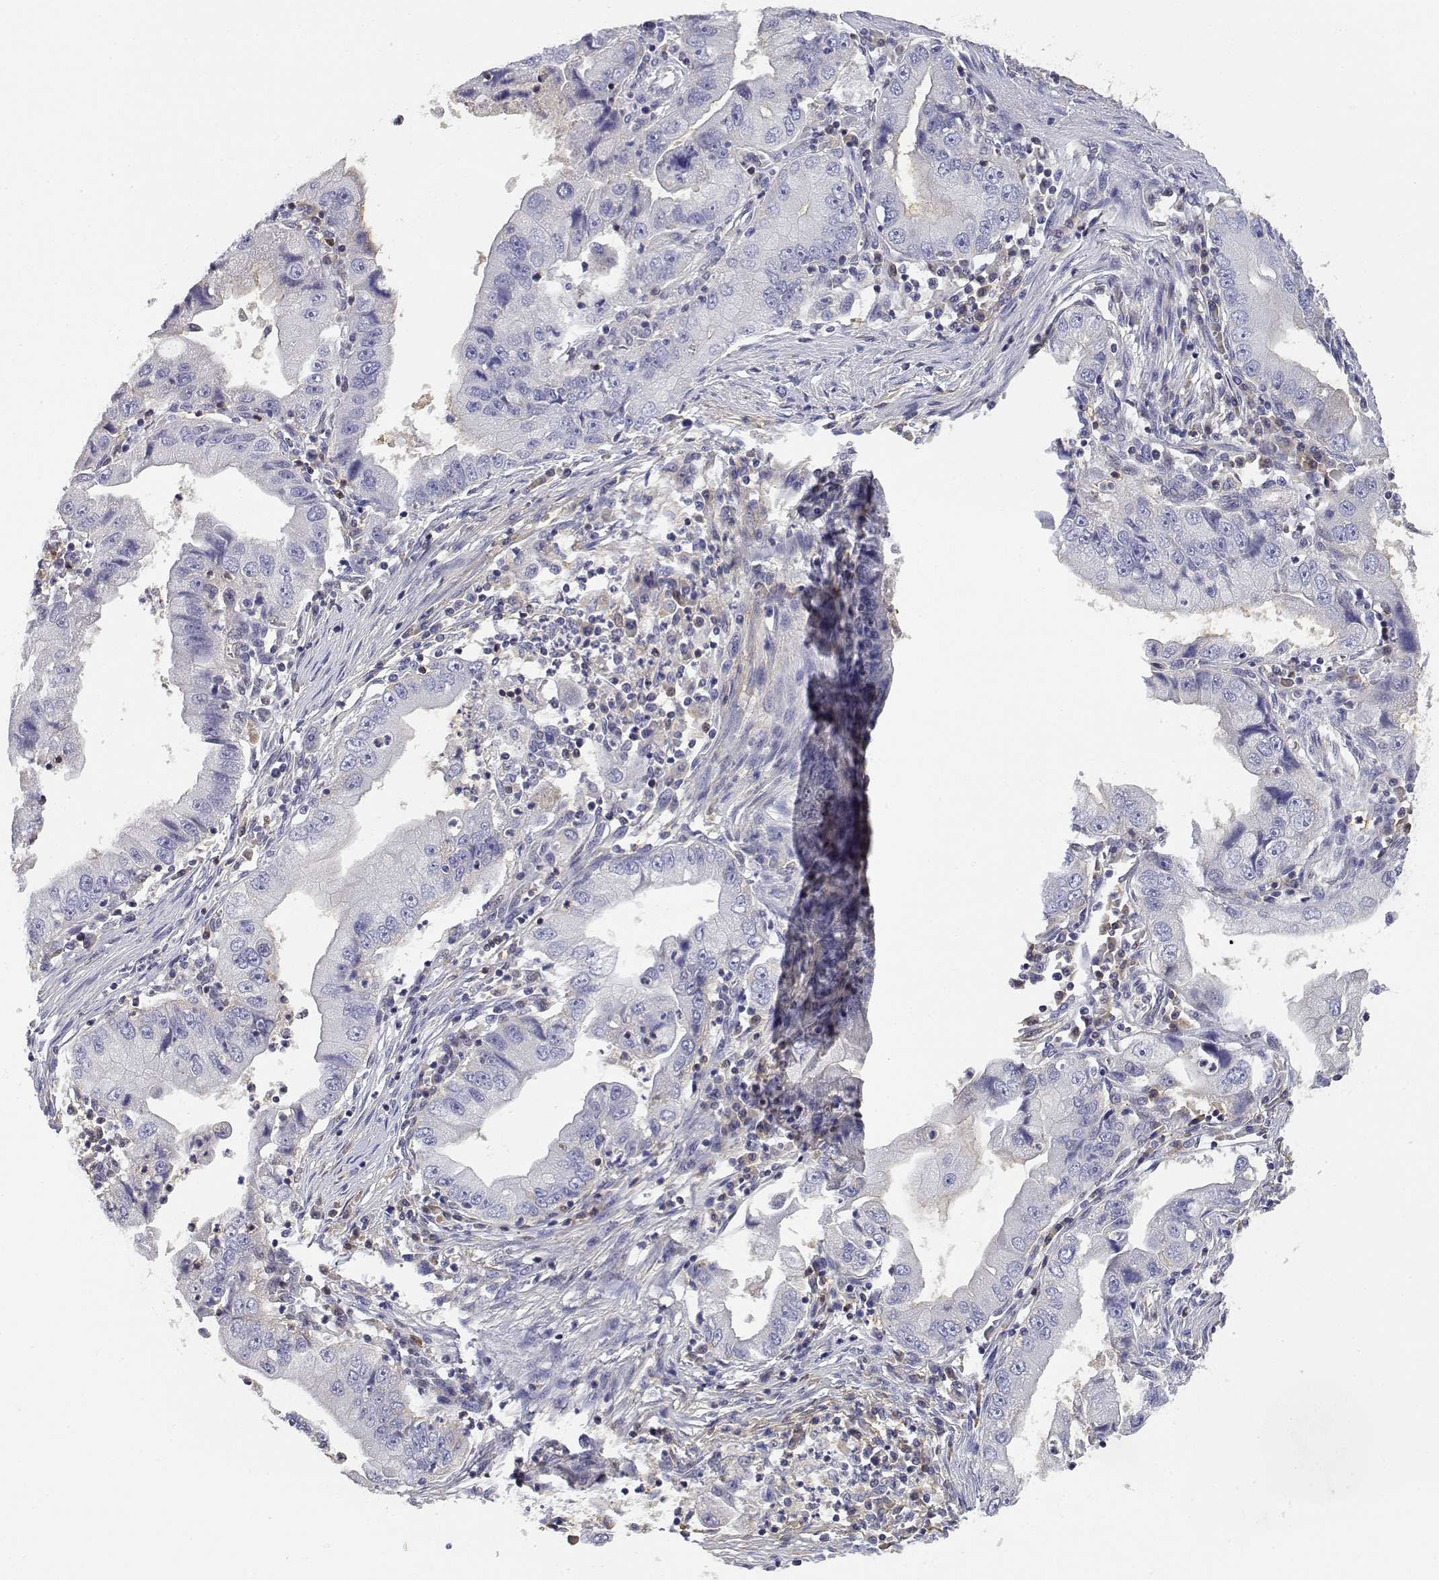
{"staining": {"intensity": "negative", "quantity": "none", "location": "none"}, "tissue": "stomach cancer", "cell_type": "Tumor cells", "image_type": "cancer", "snomed": [{"axis": "morphology", "description": "Adenocarcinoma, NOS"}, {"axis": "topography", "description": "Stomach"}], "caption": "Protein analysis of stomach adenocarcinoma displays no significant expression in tumor cells.", "gene": "ADA", "patient": {"sex": "male", "age": 76}}